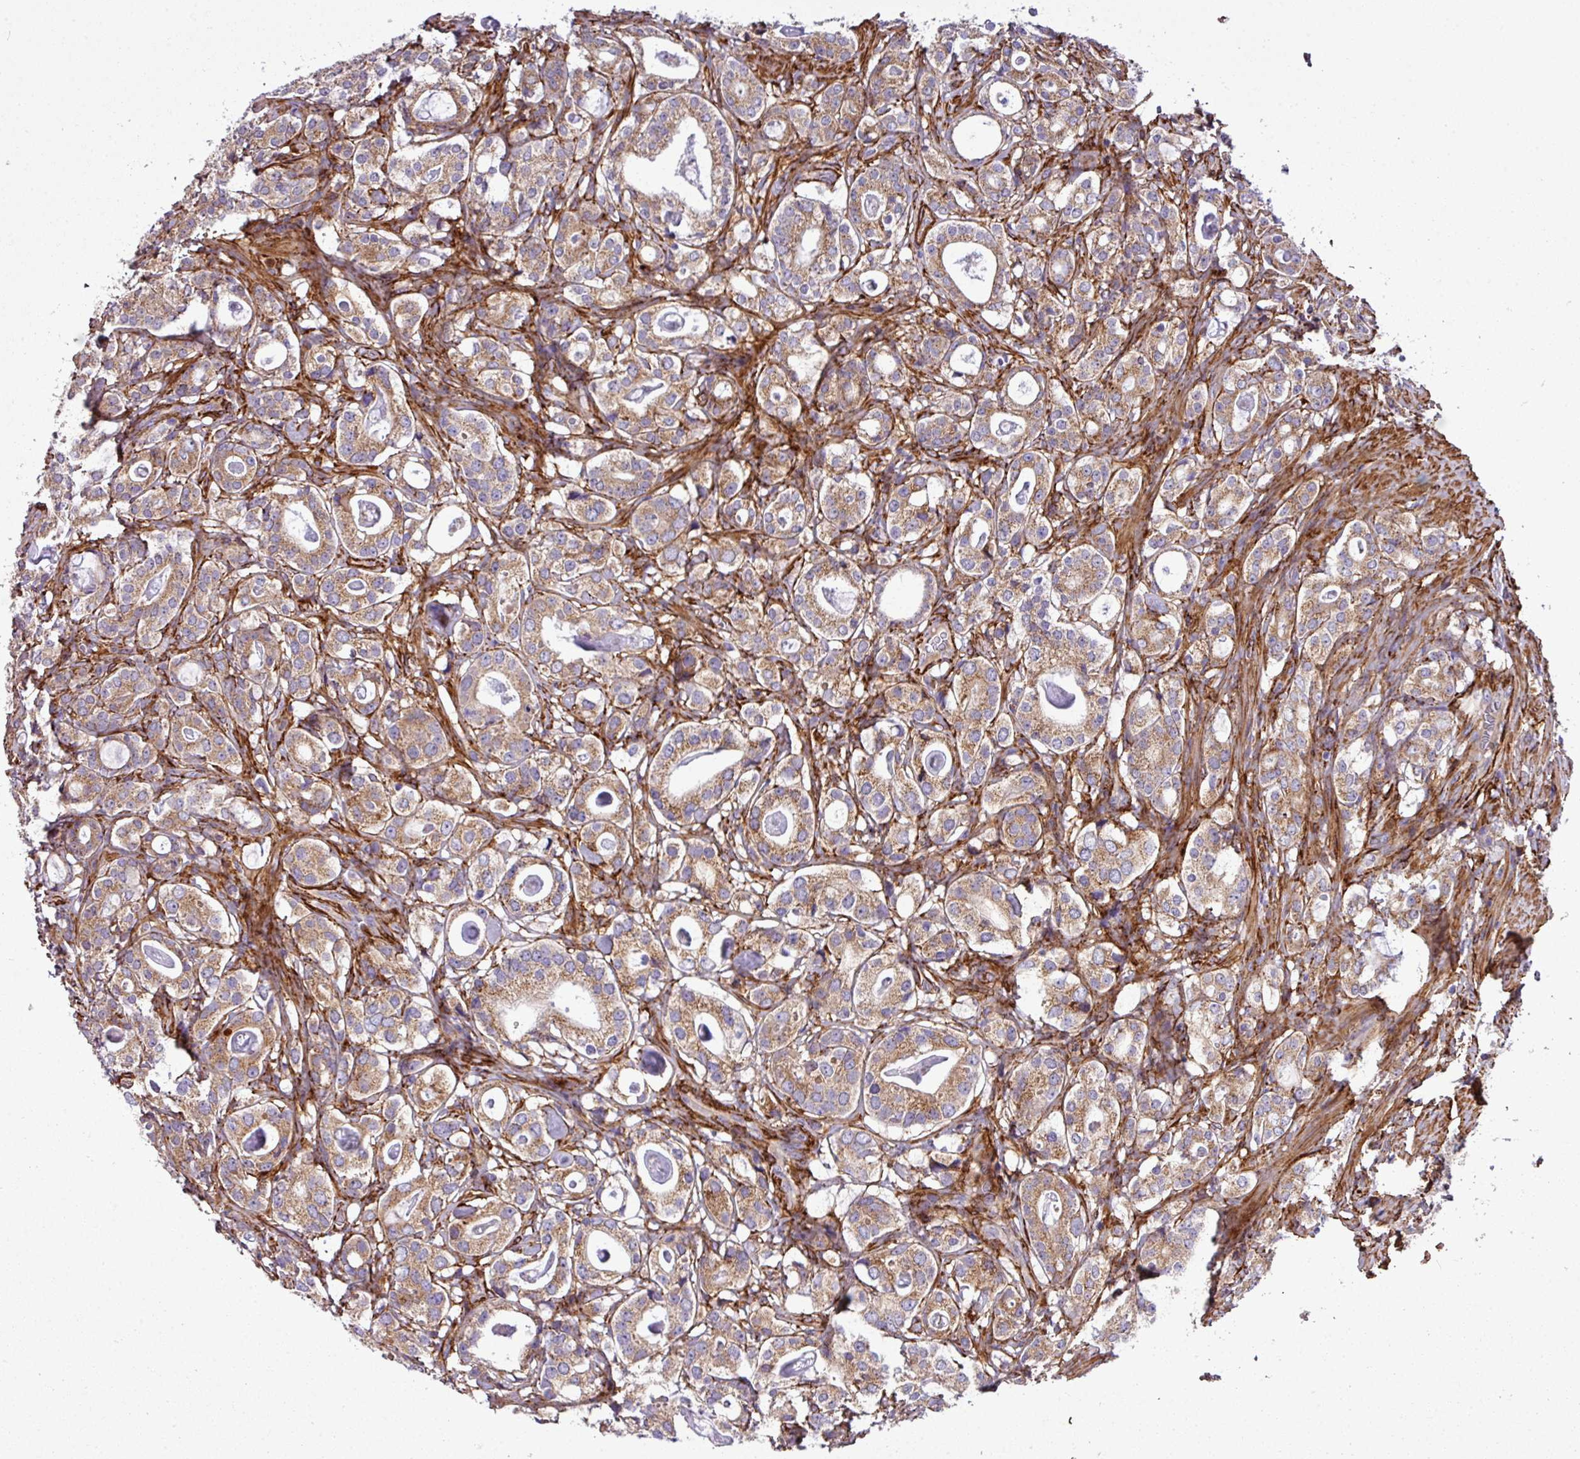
{"staining": {"intensity": "moderate", "quantity": ">75%", "location": "cytoplasmic/membranous"}, "tissue": "prostate cancer", "cell_type": "Tumor cells", "image_type": "cancer", "snomed": [{"axis": "morphology", "description": "Adenocarcinoma, High grade"}, {"axis": "topography", "description": "Prostate"}], "caption": "Prostate high-grade adenocarcinoma tissue demonstrates moderate cytoplasmic/membranous expression in approximately >75% of tumor cells, visualized by immunohistochemistry.", "gene": "FAM47E", "patient": {"sex": "male", "age": 63}}